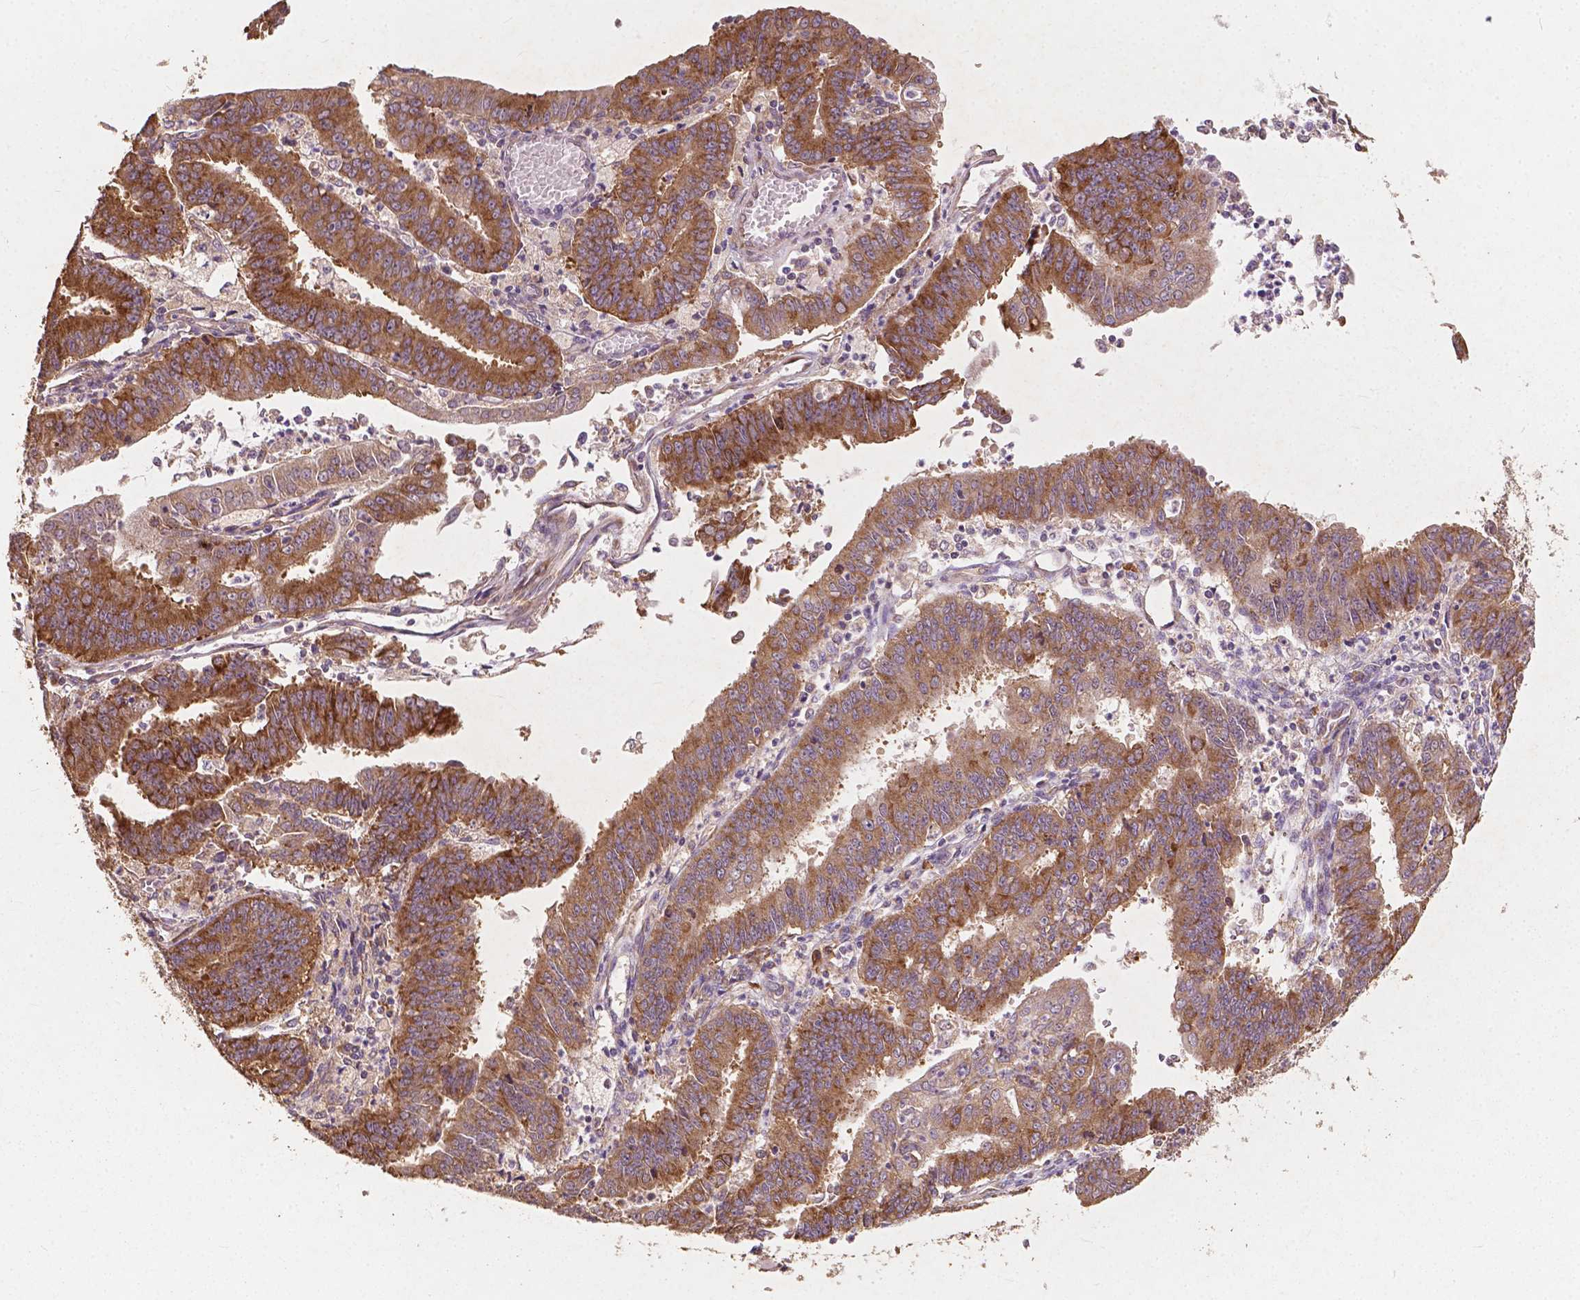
{"staining": {"intensity": "moderate", "quantity": "25%-75%", "location": "cytoplasmic/membranous"}, "tissue": "endometrial cancer", "cell_type": "Tumor cells", "image_type": "cancer", "snomed": [{"axis": "morphology", "description": "Adenocarcinoma, NOS"}, {"axis": "topography", "description": "Endometrium"}], "caption": "Immunohistochemical staining of endometrial cancer (adenocarcinoma) shows moderate cytoplasmic/membranous protein expression in about 25%-75% of tumor cells. (Stains: DAB (3,3'-diaminobenzidine) in brown, nuclei in blue, Microscopy: brightfield microscopy at high magnification).", "gene": "G3BP1", "patient": {"sex": "female", "age": 73}}